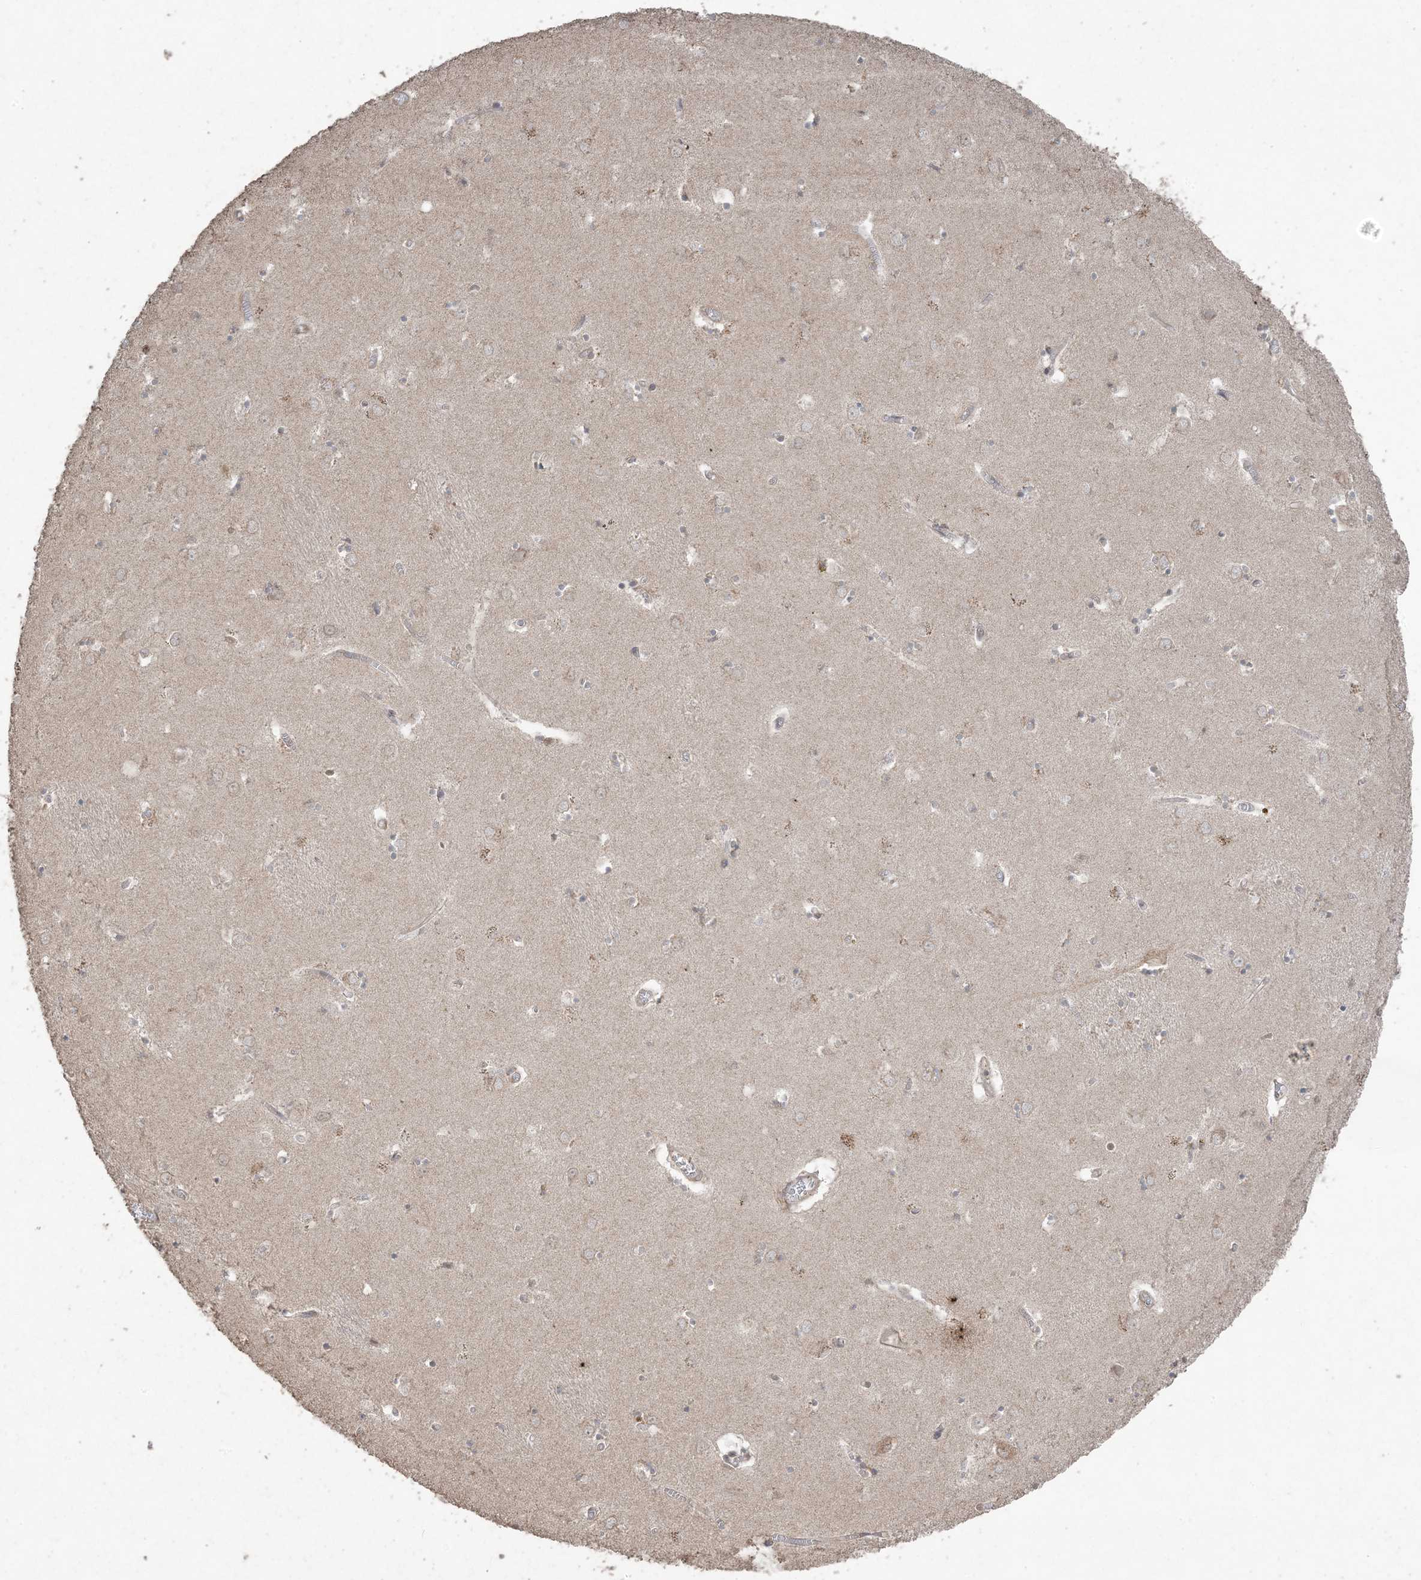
{"staining": {"intensity": "weak", "quantity": "25%-75%", "location": "cytoplasmic/membranous"}, "tissue": "caudate", "cell_type": "Glial cells", "image_type": "normal", "snomed": [{"axis": "morphology", "description": "Normal tissue, NOS"}, {"axis": "topography", "description": "Lateral ventricle wall"}], "caption": "Immunohistochemistry (IHC) image of benign caudate: caudate stained using IHC displays low levels of weak protein expression localized specifically in the cytoplasmic/membranous of glial cells, appearing as a cytoplasmic/membranous brown color.", "gene": "DDX19B", "patient": {"sex": "male", "age": 70}}